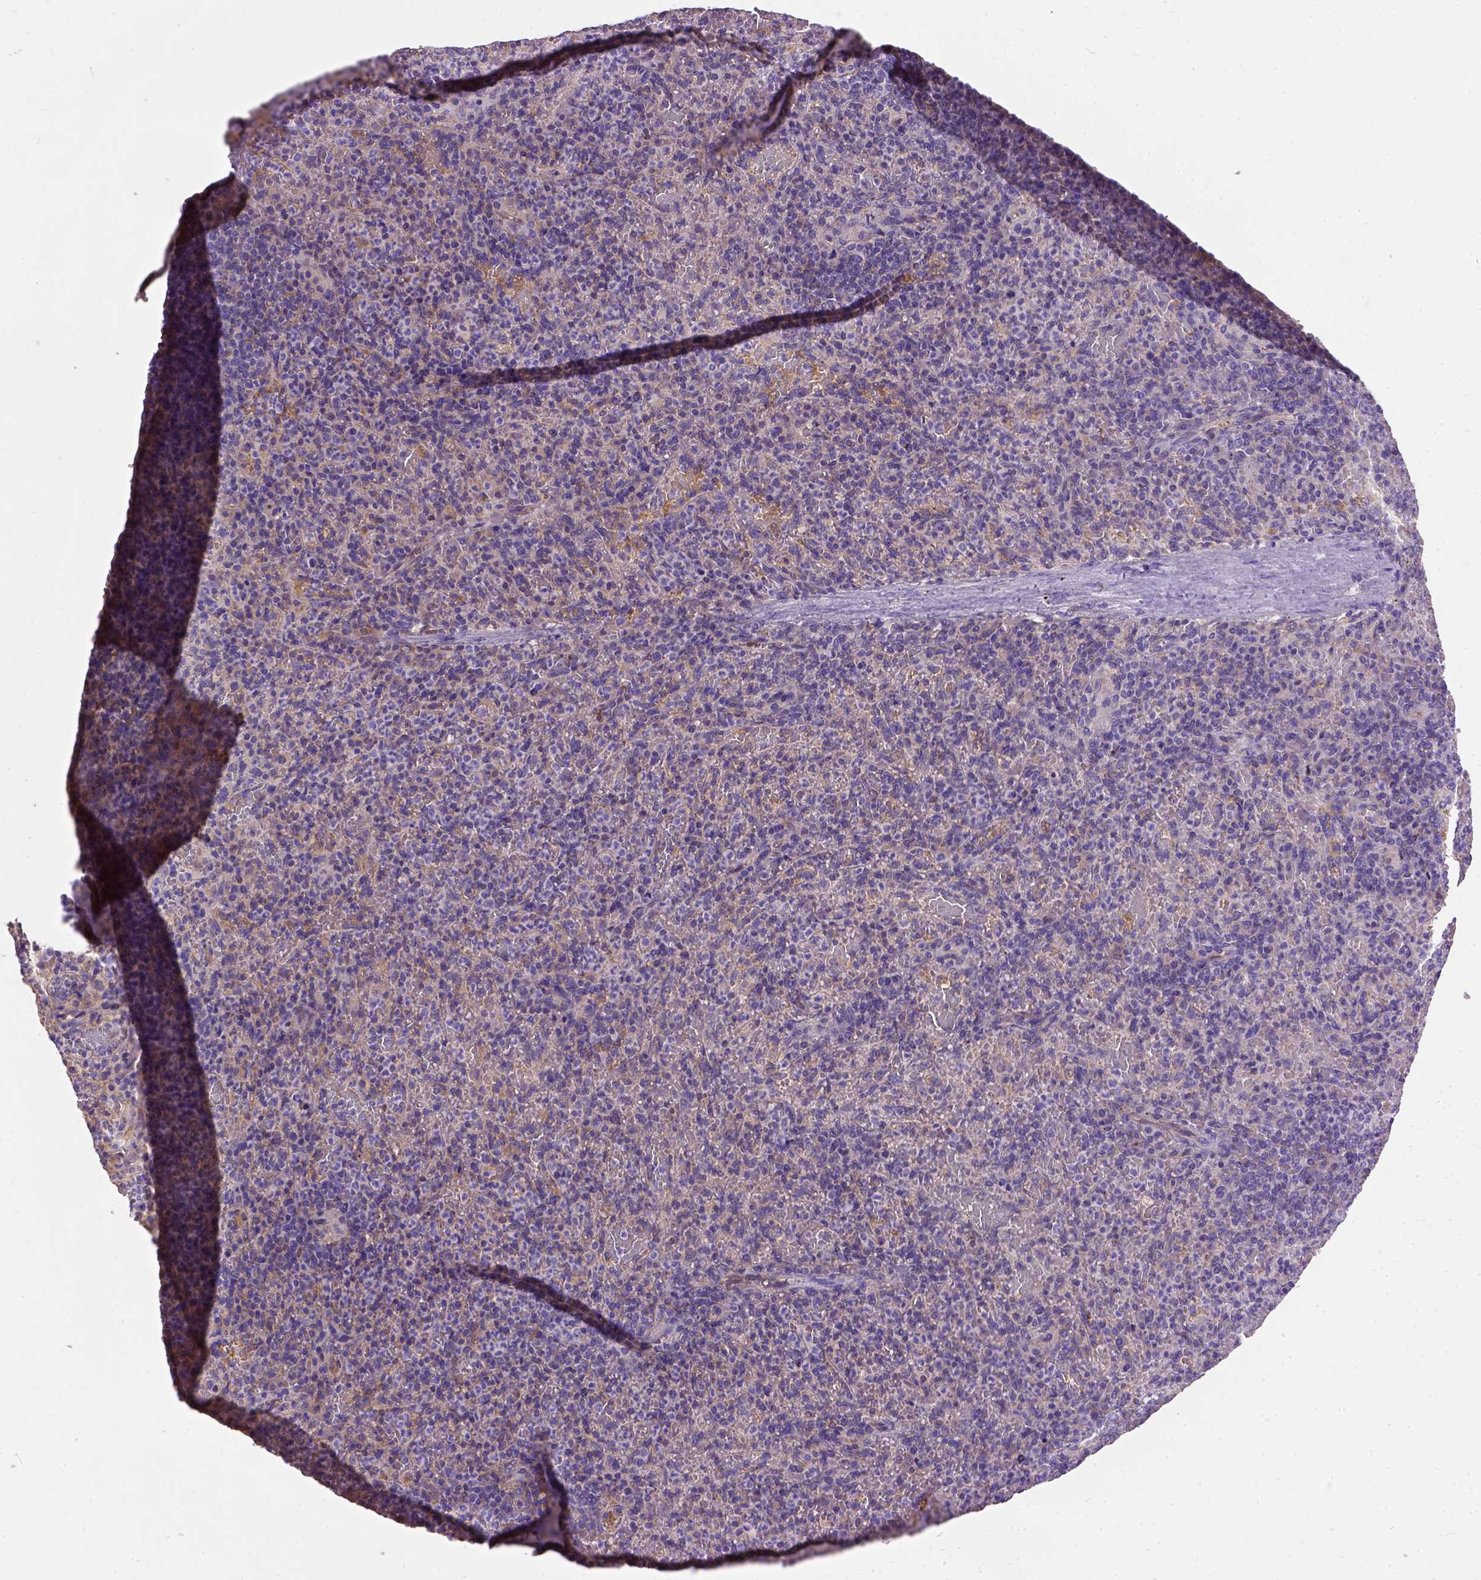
{"staining": {"intensity": "moderate", "quantity": "25%-75%", "location": "cytoplasmic/membranous"}, "tissue": "spleen", "cell_type": "Cells in red pulp", "image_type": "normal", "snomed": [{"axis": "morphology", "description": "Normal tissue, NOS"}, {"axis": "topography", "description": "Spleen"}], "caption": "The photomicrograph exhibits immunohistochemical staining of unremarkable spleen. There is moderate cytoplasmic/membranous staining is present in about 25%-75% of cells in red pulp.", "gene": "SEMA4F", "patient": {"sex": "female", "age": 74}}